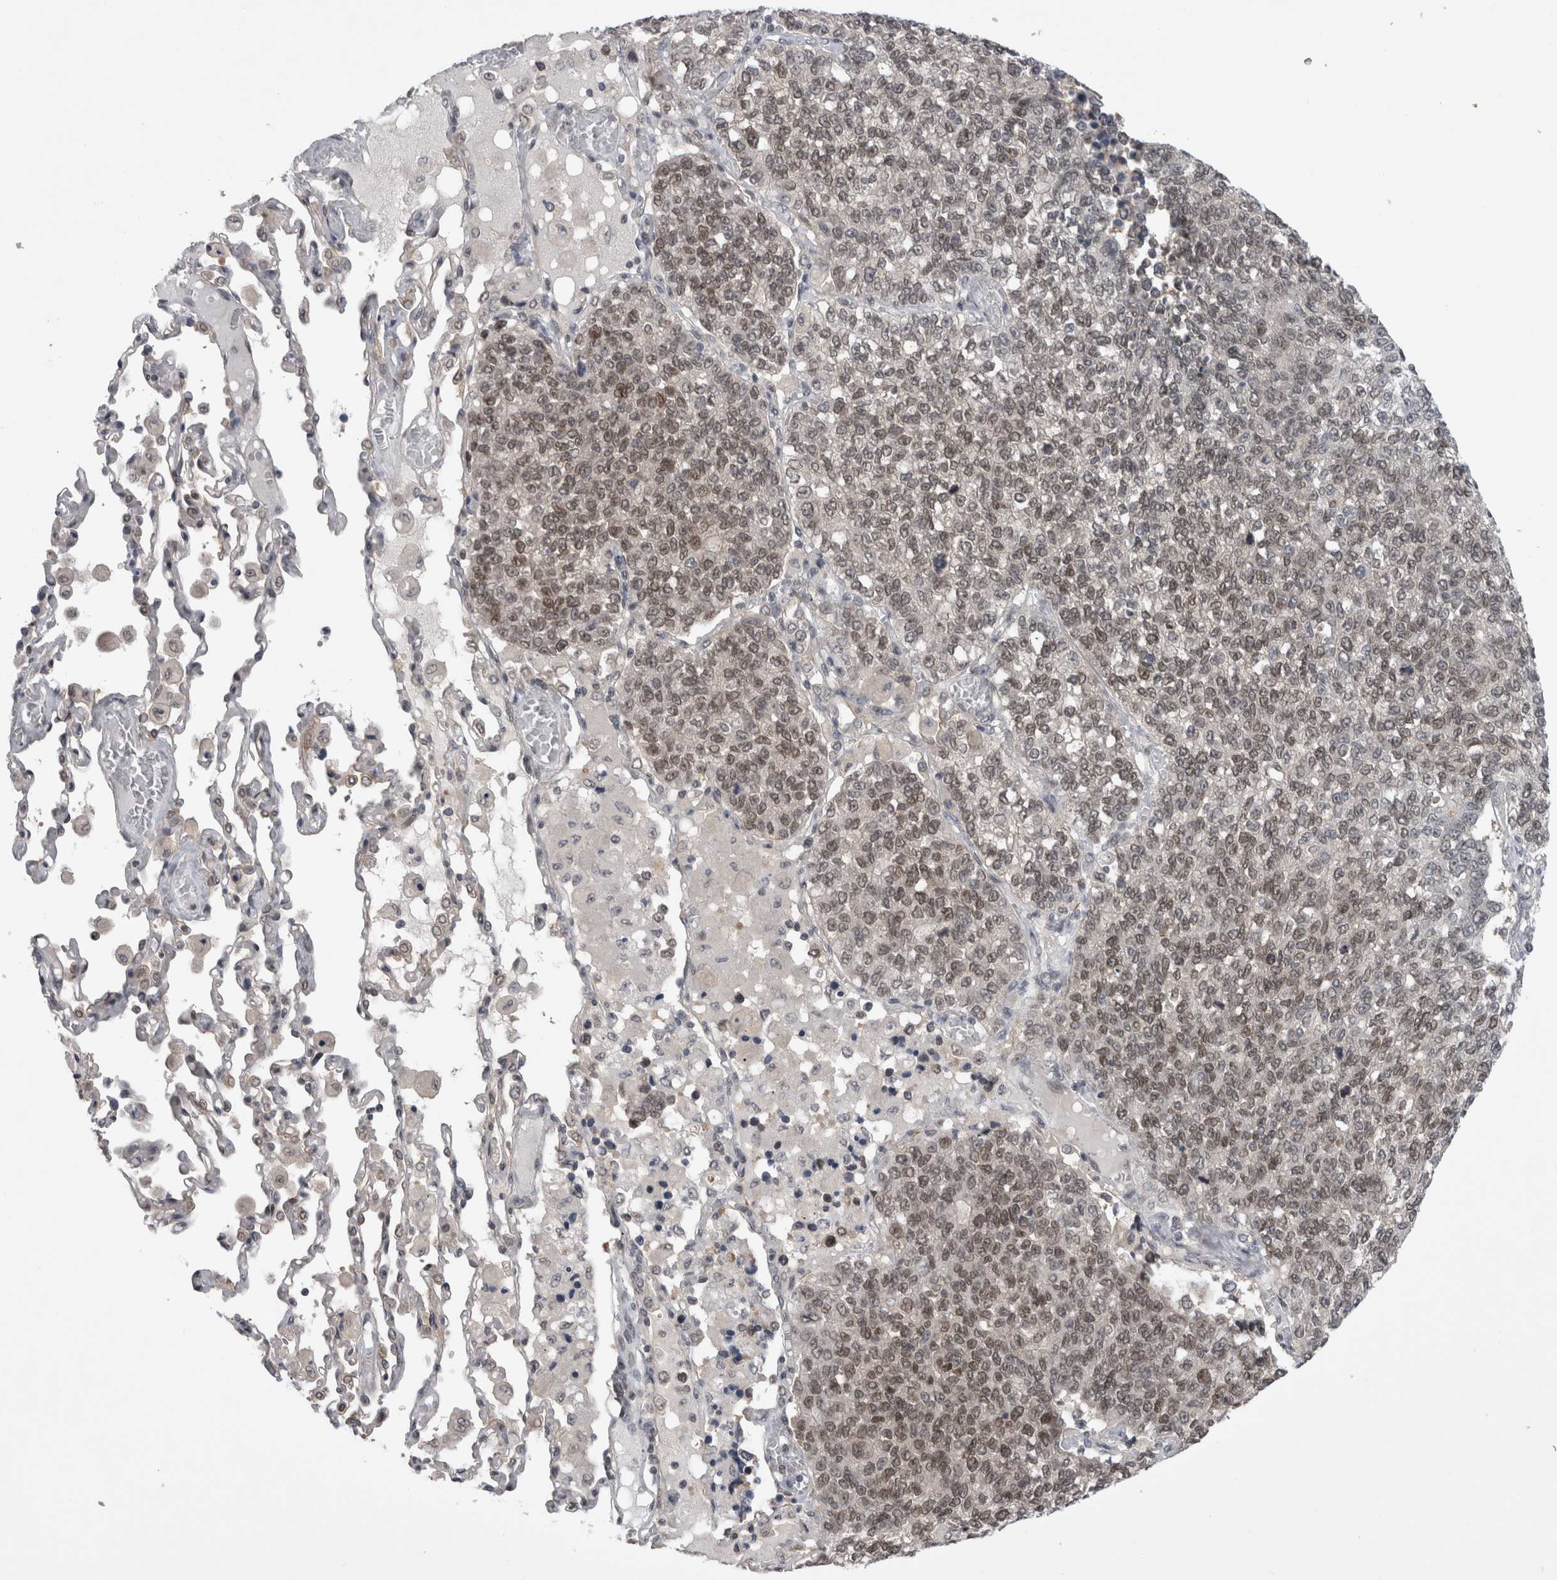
{"staining": {"intensity": "weak", "quantity": ">75%", "location": "nuclear"}, "tissue": "lung cancer", "cell_type": "Tumor cells", "image_type": "cancer", "snomed": [{"axis": "morphology", "description": "Adenocarcinoma, NOS"}, {"axis": "topography", "description": "Lung"}], "caption": "Human adenocarcinoma (lung) stained with a protein marker shows weak staining in tumor cells.", "gene": "ZNF341", "patient": {"sex": "male", "age": 49}}